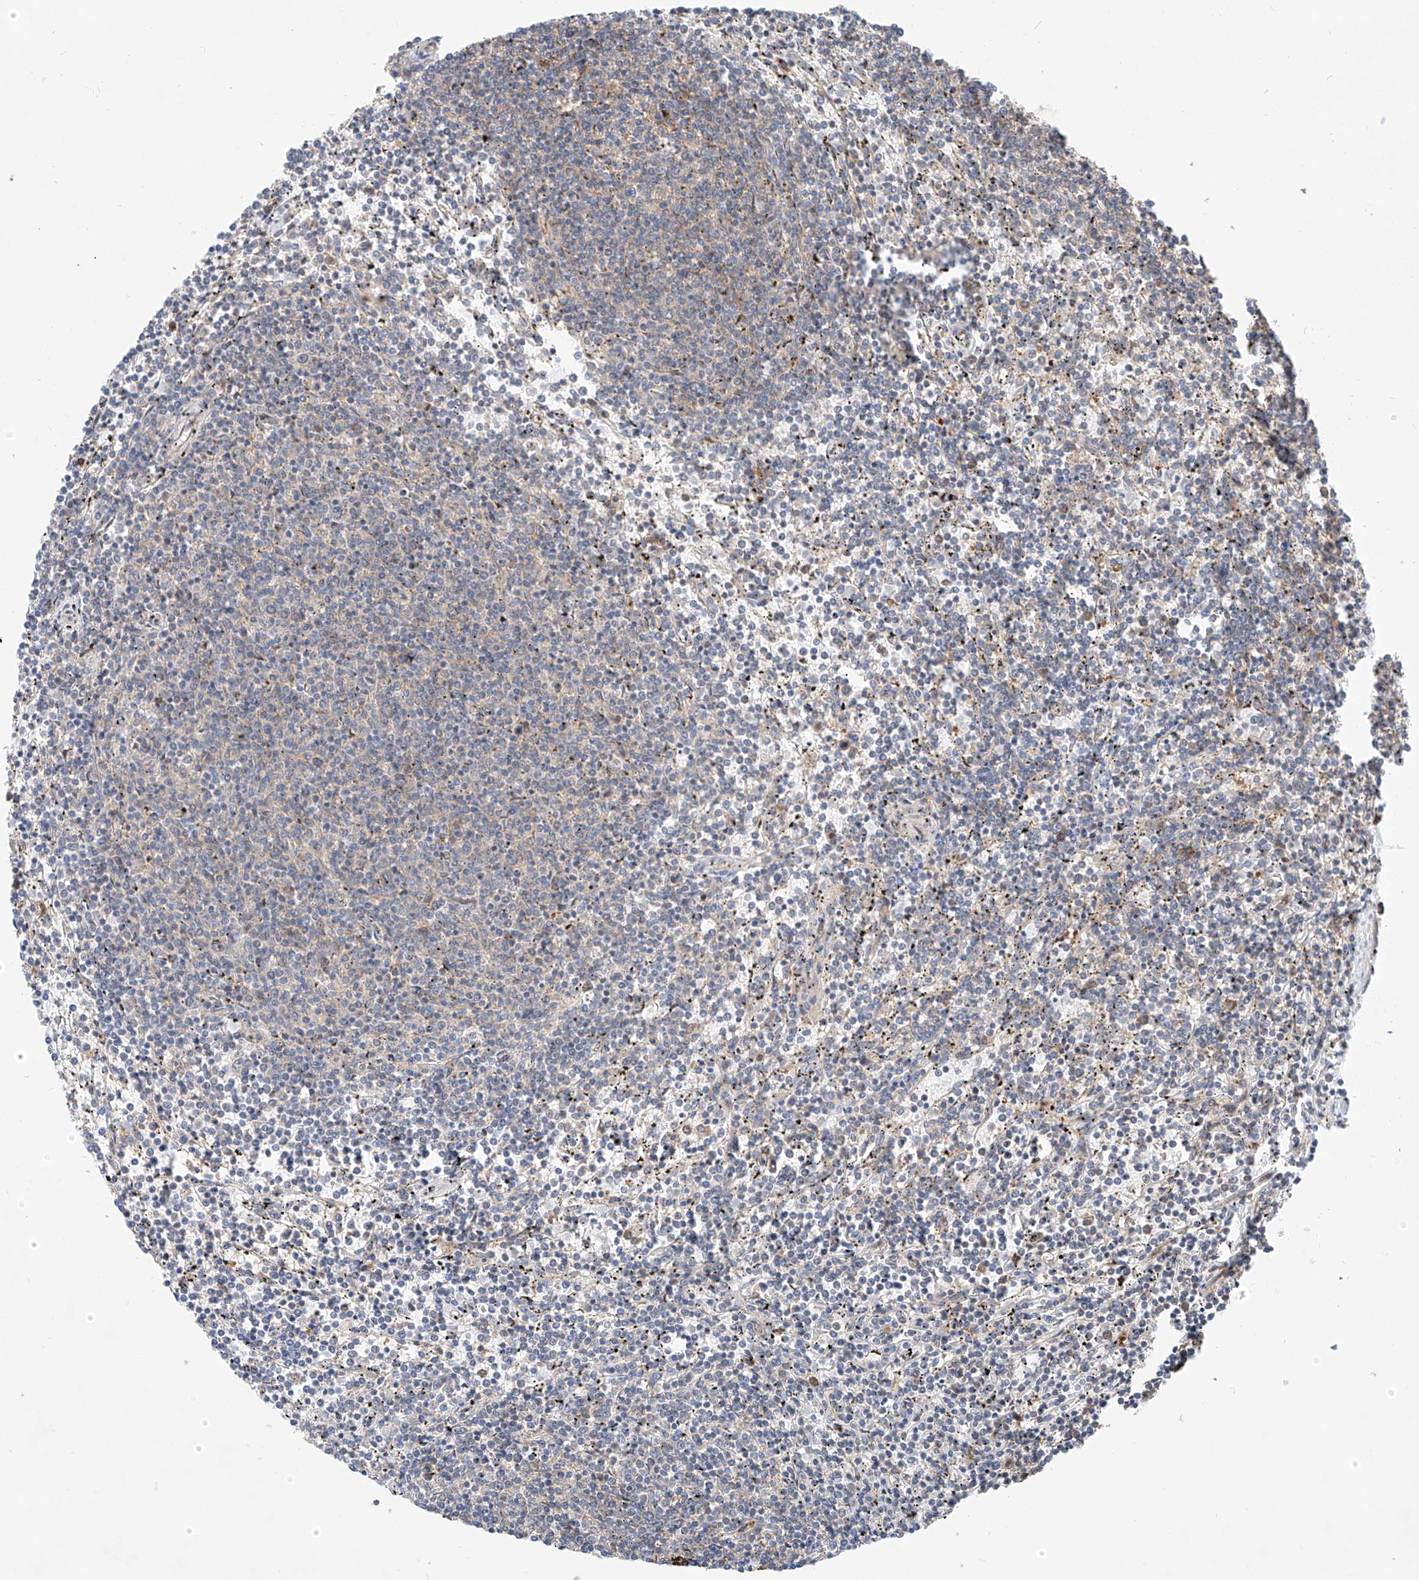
{"staining": {"intensity": "negative", "quantity": "none", "location": "none"}, "tissue": "lymphoma", "cell_type": "Tumor cells", "image_type": "cancer", "snomed": [{"axis": "morphology", "description": "Malignant lymphoma, non-Hodgkin's type, Low grade"}, {"axis": "topography", "description": "Spleen"}], "caption": "A photomicrograph of malignant lymphoma, non-Hodgkin's type (low-grade) stained for a protein shows no brown staining in tumor cells.", "gene": "RUSC1", "patient": {"sex": "female", "age": 50}}